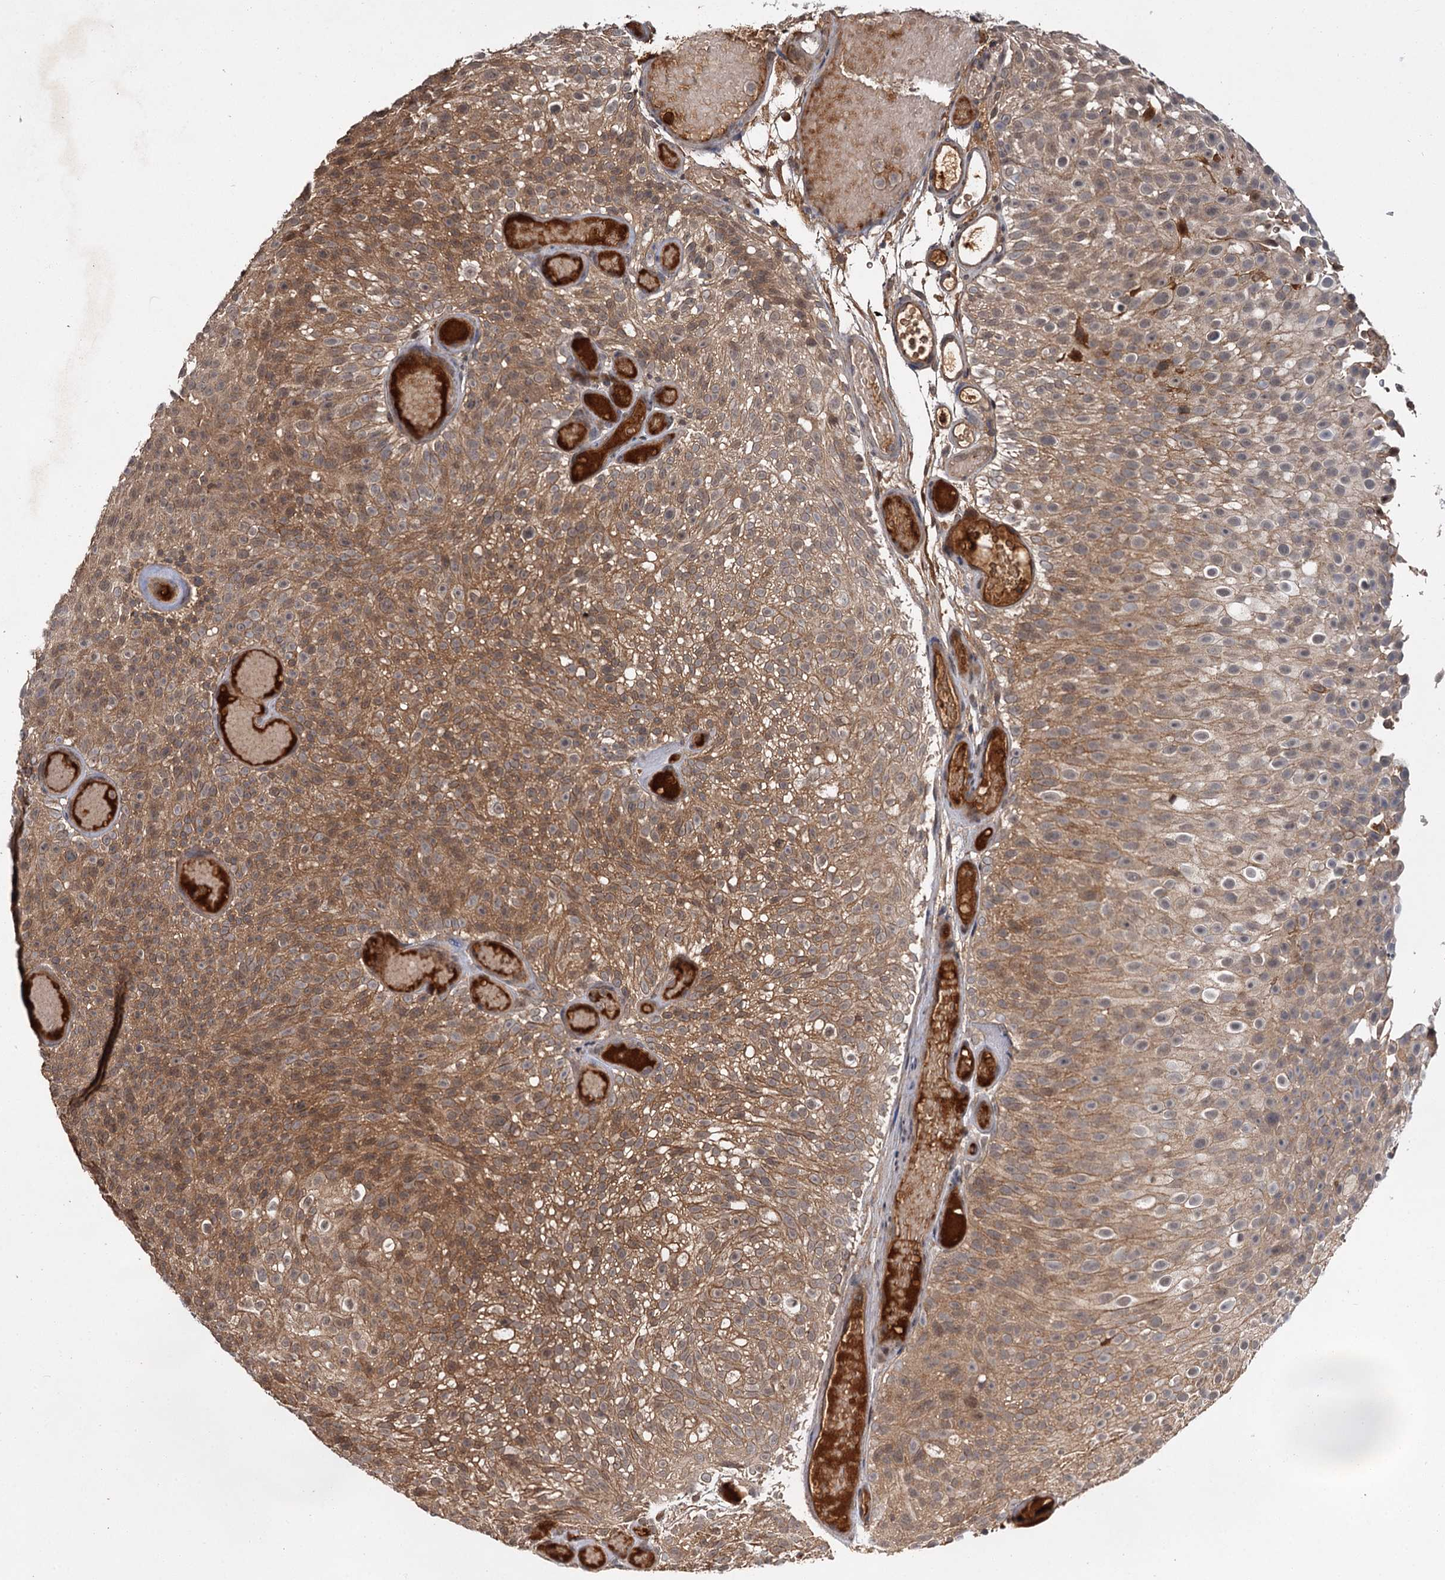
{"staining": {"intensity": "moderate", "quantity": ">75%", "location": "cytoplasmic/membranous"}, "tissue": "urothelial cancer", "cell_type": "Tumor cells", "image_type": "cancer", "snomed": [{"axis": "morphology", "description": "Urothelial carcinoma, Low grade"}, {"axis": "topography", "description": "Urinary bladder"}], "caption": "DAB immunohistochemical staining of human low-grade urothelial carcinoma shows moderate cytoplasmic/membranous protein expression in about >75% of tumor cells. The staining was performed using DAB to visualize the protein expression in brown, while the nuclei were stained in blue with hematoxylin (Magnification: 20x).", "gene": "MBD6", "patient": {"sex": "male", "age": 78}}